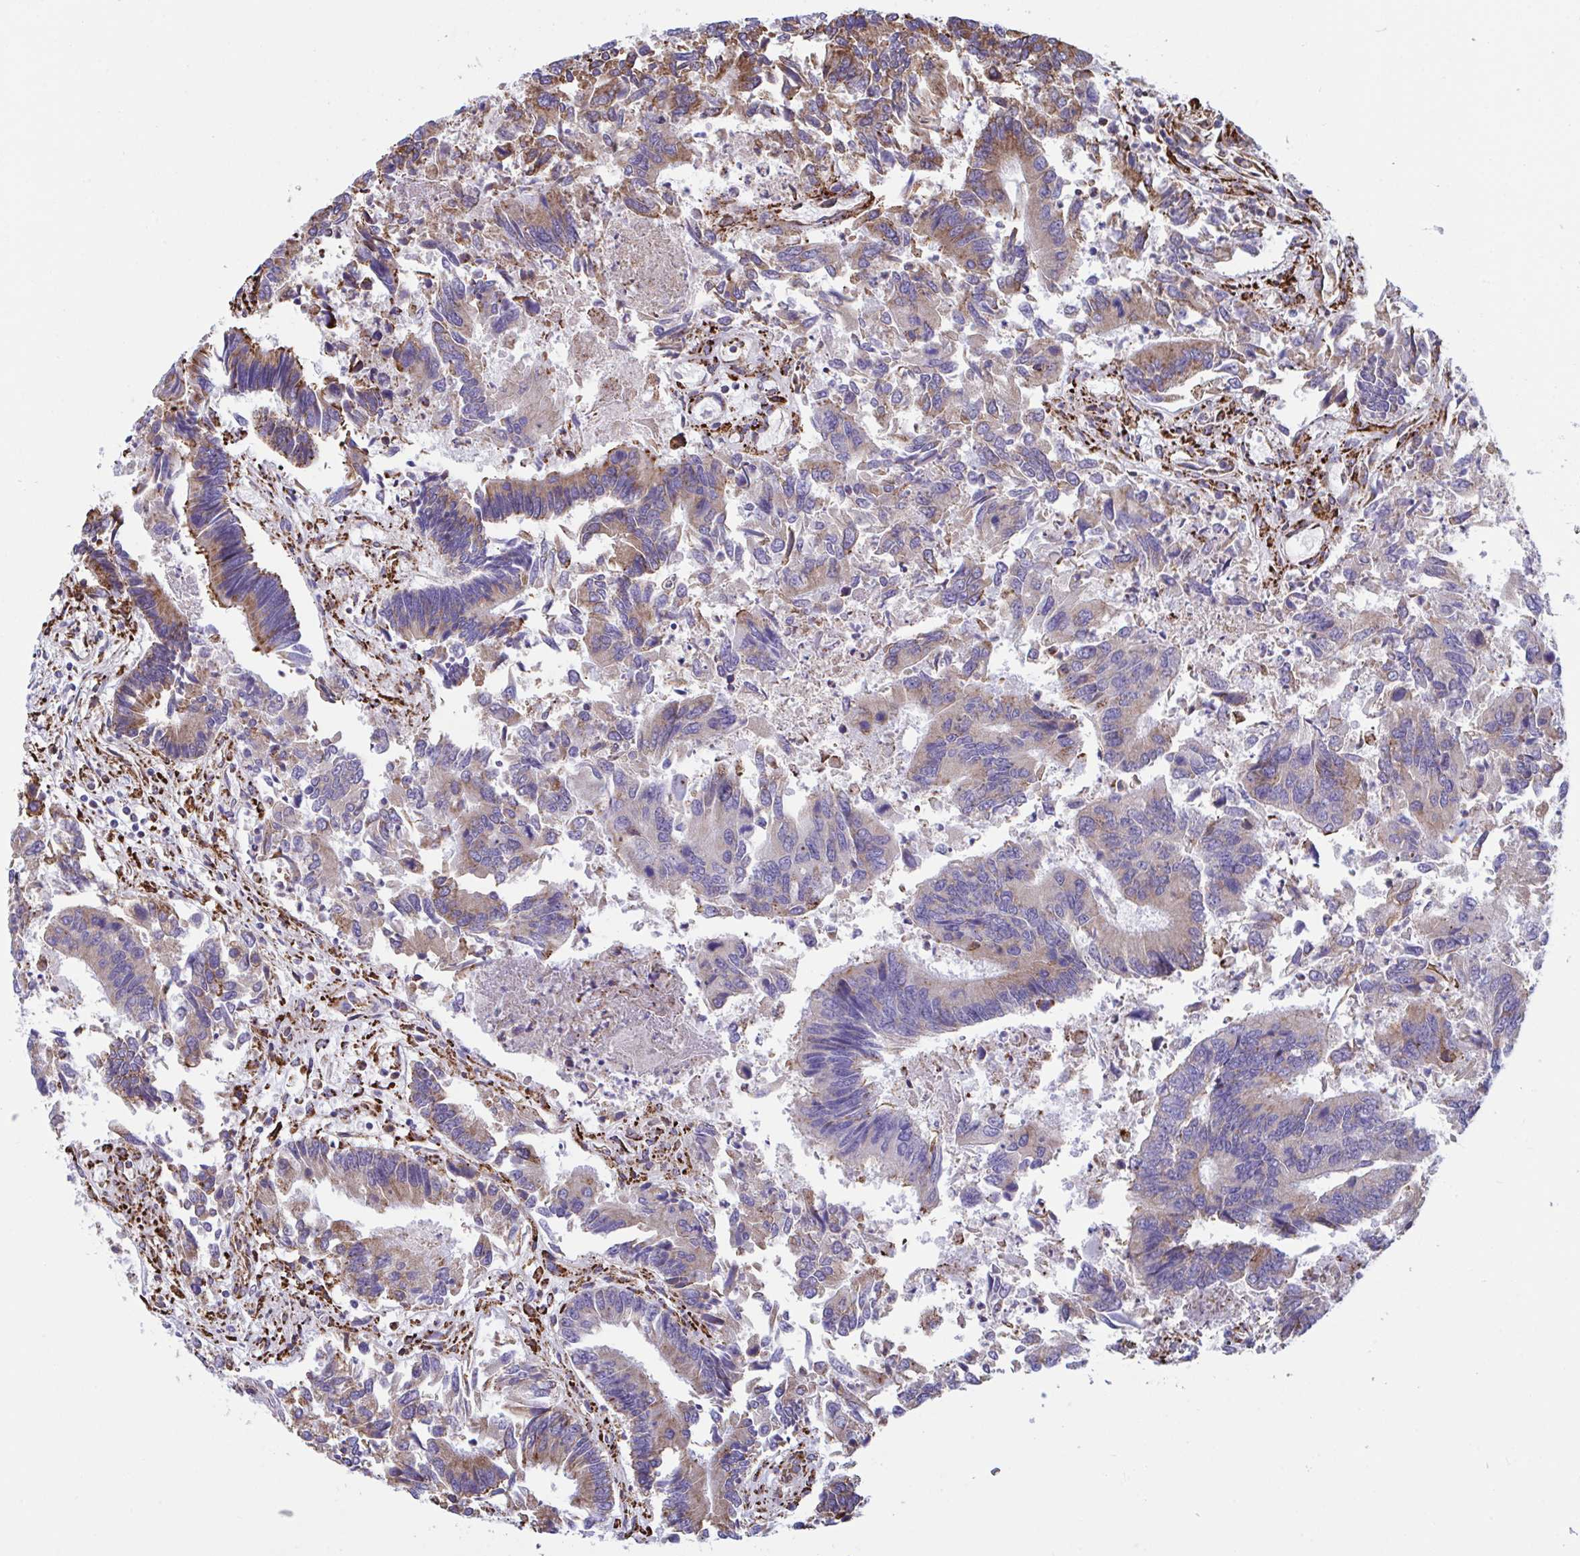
{"staining": {"intensity": "moderate", "quantity": "25%-75%", "location": "cytoplasmic/membranous"}, "tissue": "colorectal cancer", "cell_type": "Tumor cells", "image_type": "cancer", "snomed": [{"axis": "morphology", "description": "Adenocarcinoma, NOS"}, {"axis": "topography", "description": "Colon"}], "caption": "DAB (3,3'-diaminobenzidine) immunohistochemical staining of colorectal cancer (adenocarcinoma) displays moderate cytoplasmic/membranous protein staining in about 25%-75% of tumor cells.", "gene": "PEAK3", "patient": {"sex": "female", "age": 67}}